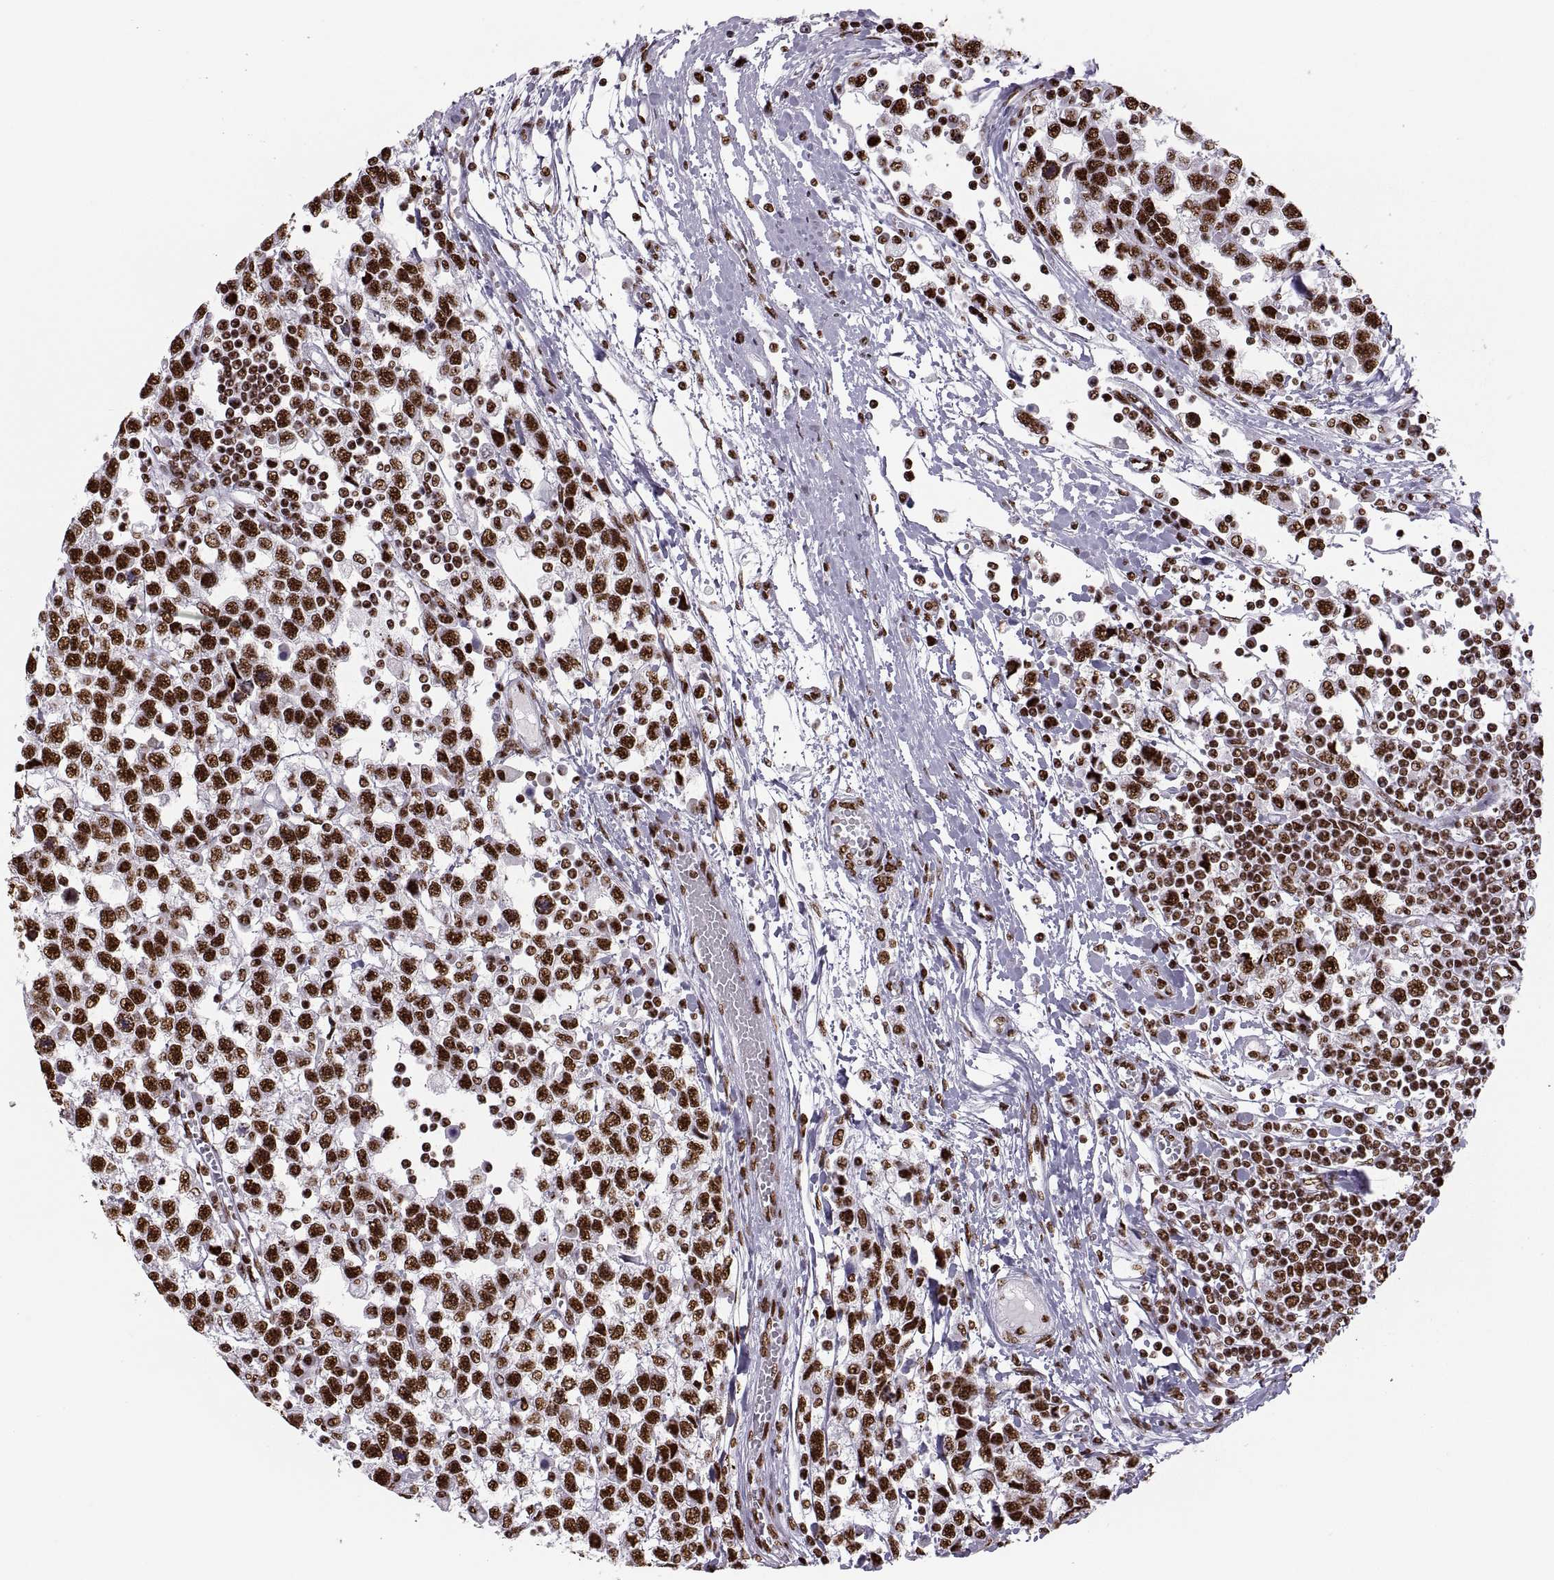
{"staining": {"intensity": "strong", "quantity": ">75%", "location": "nuclear"}, "tissue": "testis cancer", "cell_type": "Tumor cells", "image_type": "cancer", "snomed": [{"axis": "morphology", "description": "Seminoma, NOS"}, {"axis": "topography", "description": "Testis"}], "caption": "Strong nuclear expression is identified in about >75% of tumor cells in testis seminoma.", "gene": "SNAI1", "patient": {"sex": "male", "age": 34}}